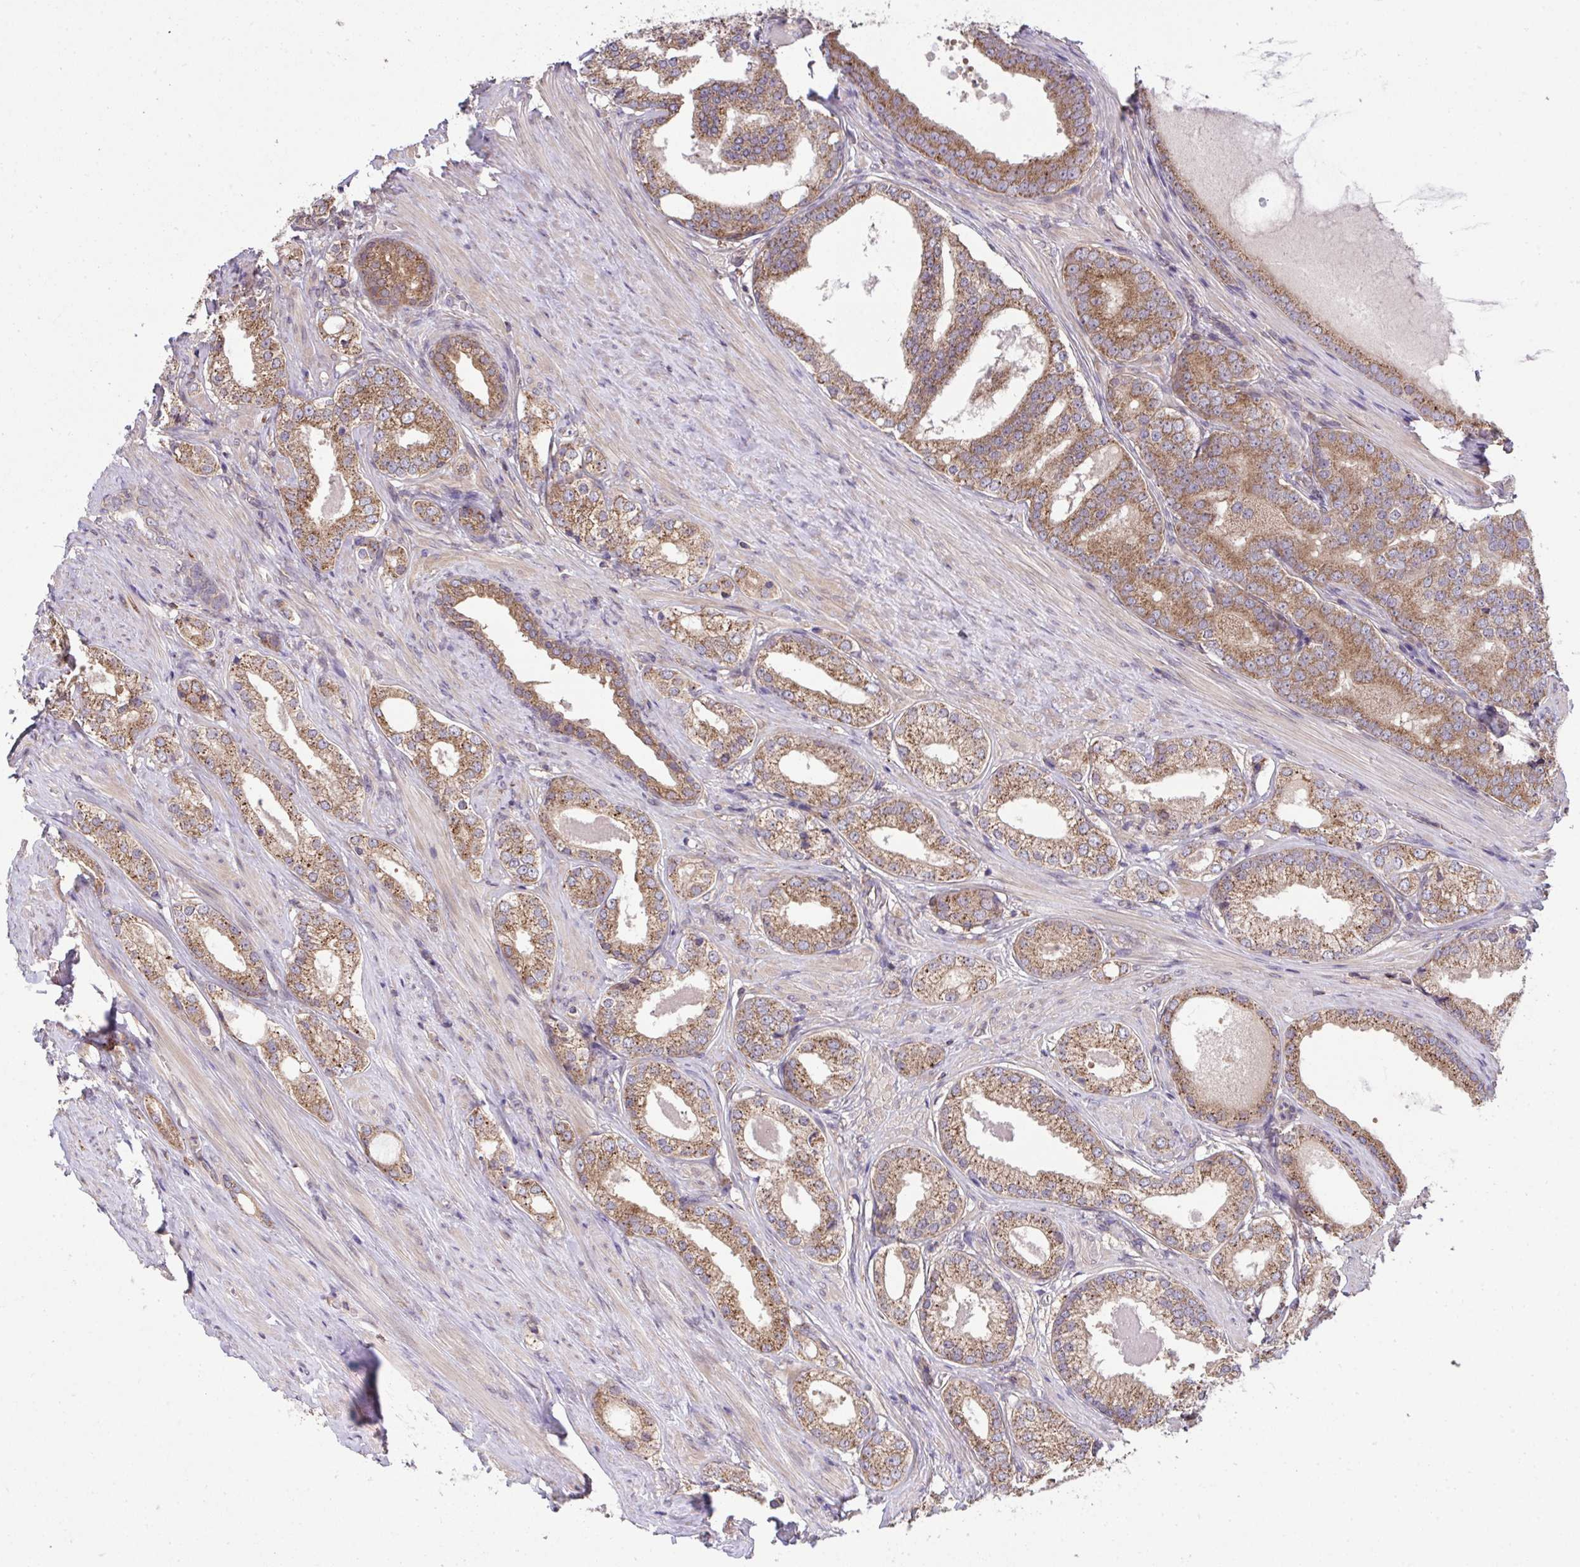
{"staining": {"intensity": "moderate", "quantity": ">75%", "location": "cytoplasmic/membranous"}, "tissue": "prostate cancer", "cell_type": "Tumor cells", "image_type": "cancer", "snomed": [{"axis": "morphology", "description": "Adenocarcinoma, NOS"}, {"axis": "morphology", "description": "Adenocarcinoma, Low grade"}, {"axis": "topography", "description": "Prostate"}], "caption": "Tumor cells display medium levels of moderate cytoplasmic/membranous positivity in approximately >75% of cells in human prostate cancer (adenocarcinoma).", "gene": "PPM1H", "patient": {"sex": "male", "age": 68}}